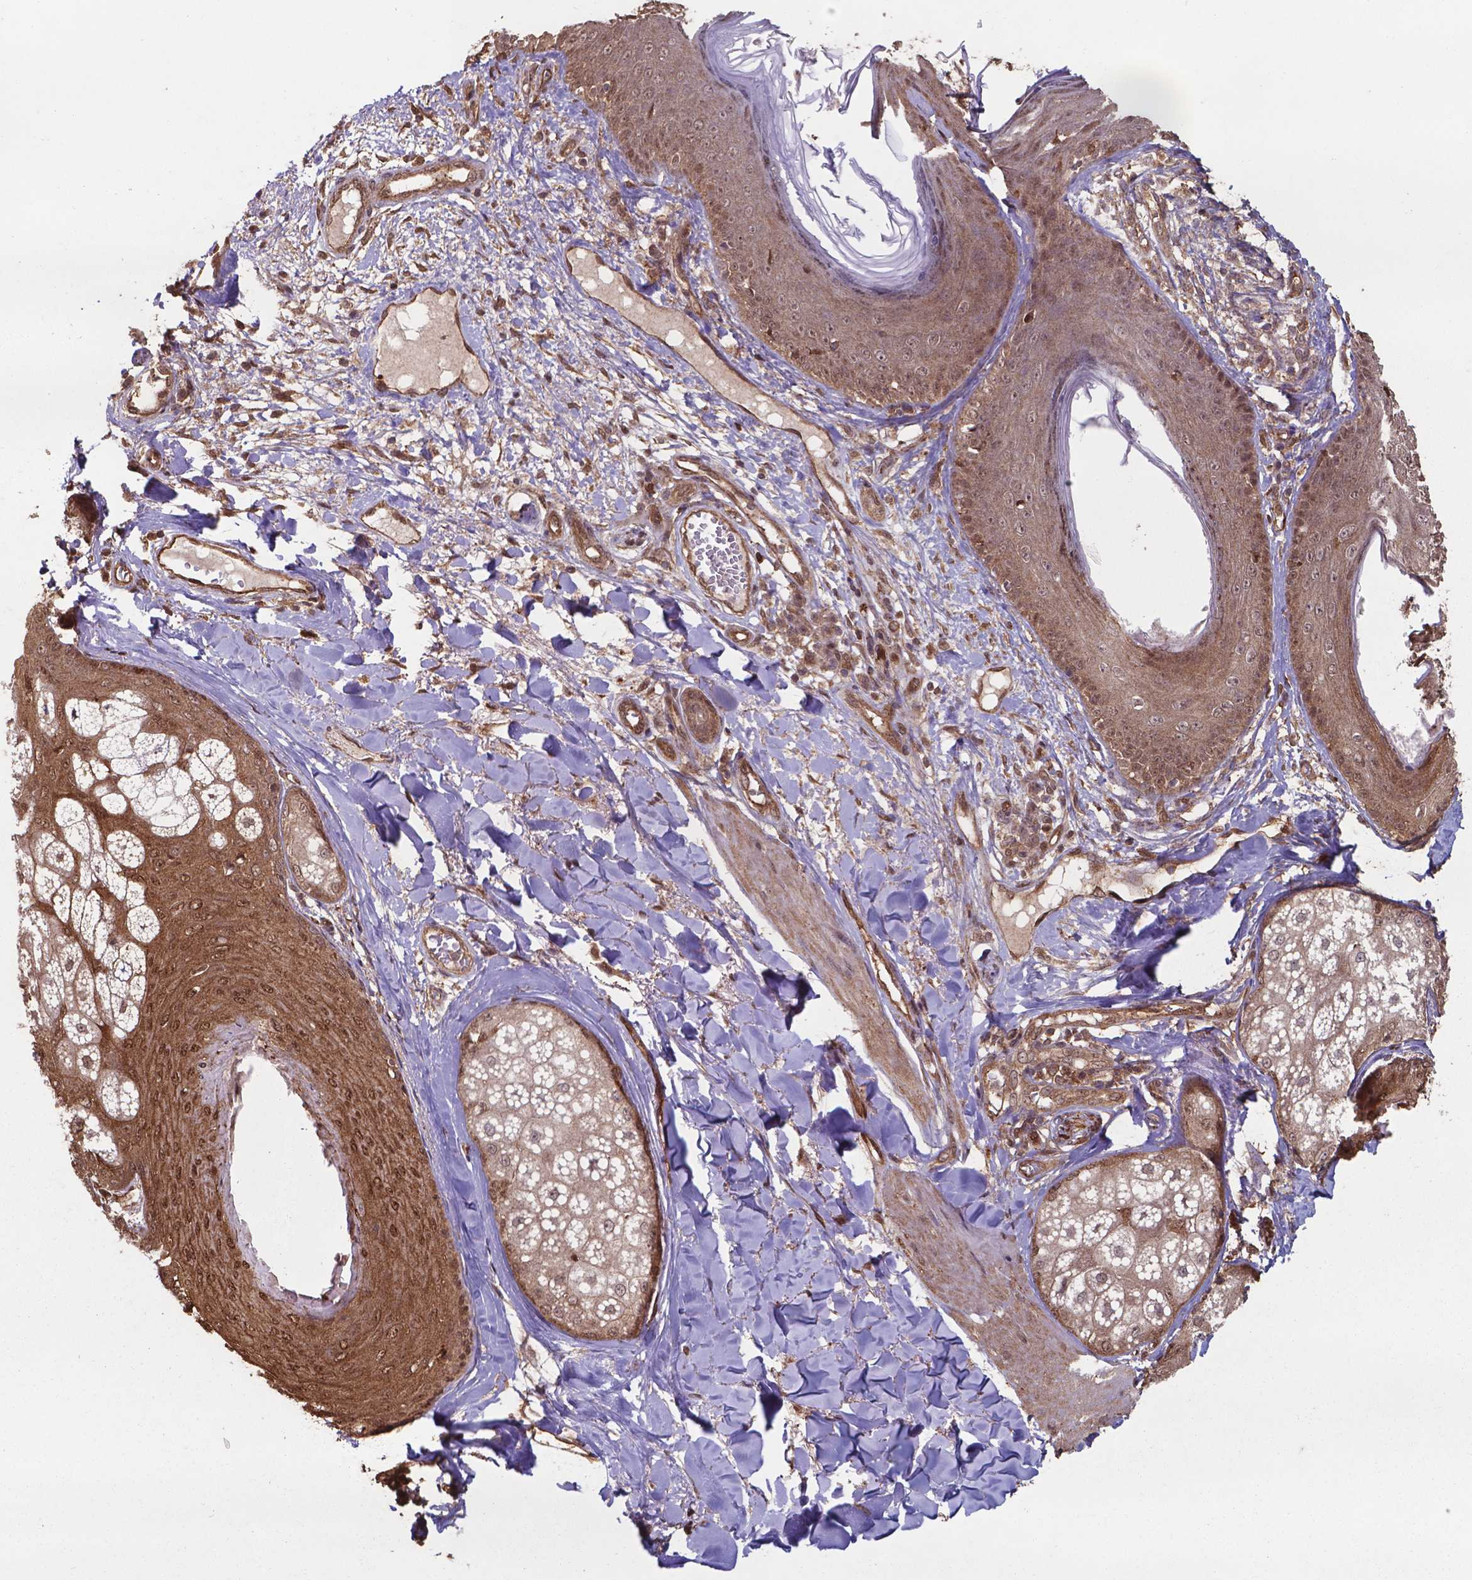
{"staining": {"intensity": "moderate", "quantity": ">75%", "location": "cytoplasmic/membranous,nuclear"}, "tissue": "skin cancer", "cell_type": "Tumor cells", "image_type": "cancer", "snomed": [{"axis": "morphology", "description": "Basal cell carcinoma"}, {"axis": "topography", "description": "Skin"}], "caption": "High-magnification brightfield microscopy of basal cell carcinoma (skin) stained with DAB (brown) and counterstained with hematoxylin (blue). tumor cells exhibit moderate cytoplasmic/membranous and nuclear staining is present in approximately>75% of cells. The protein of interest is shown in brown color, while the nuclei are stained blue.", "gene": "CHP2", "patient": {"sex": "female", "age": 69}}